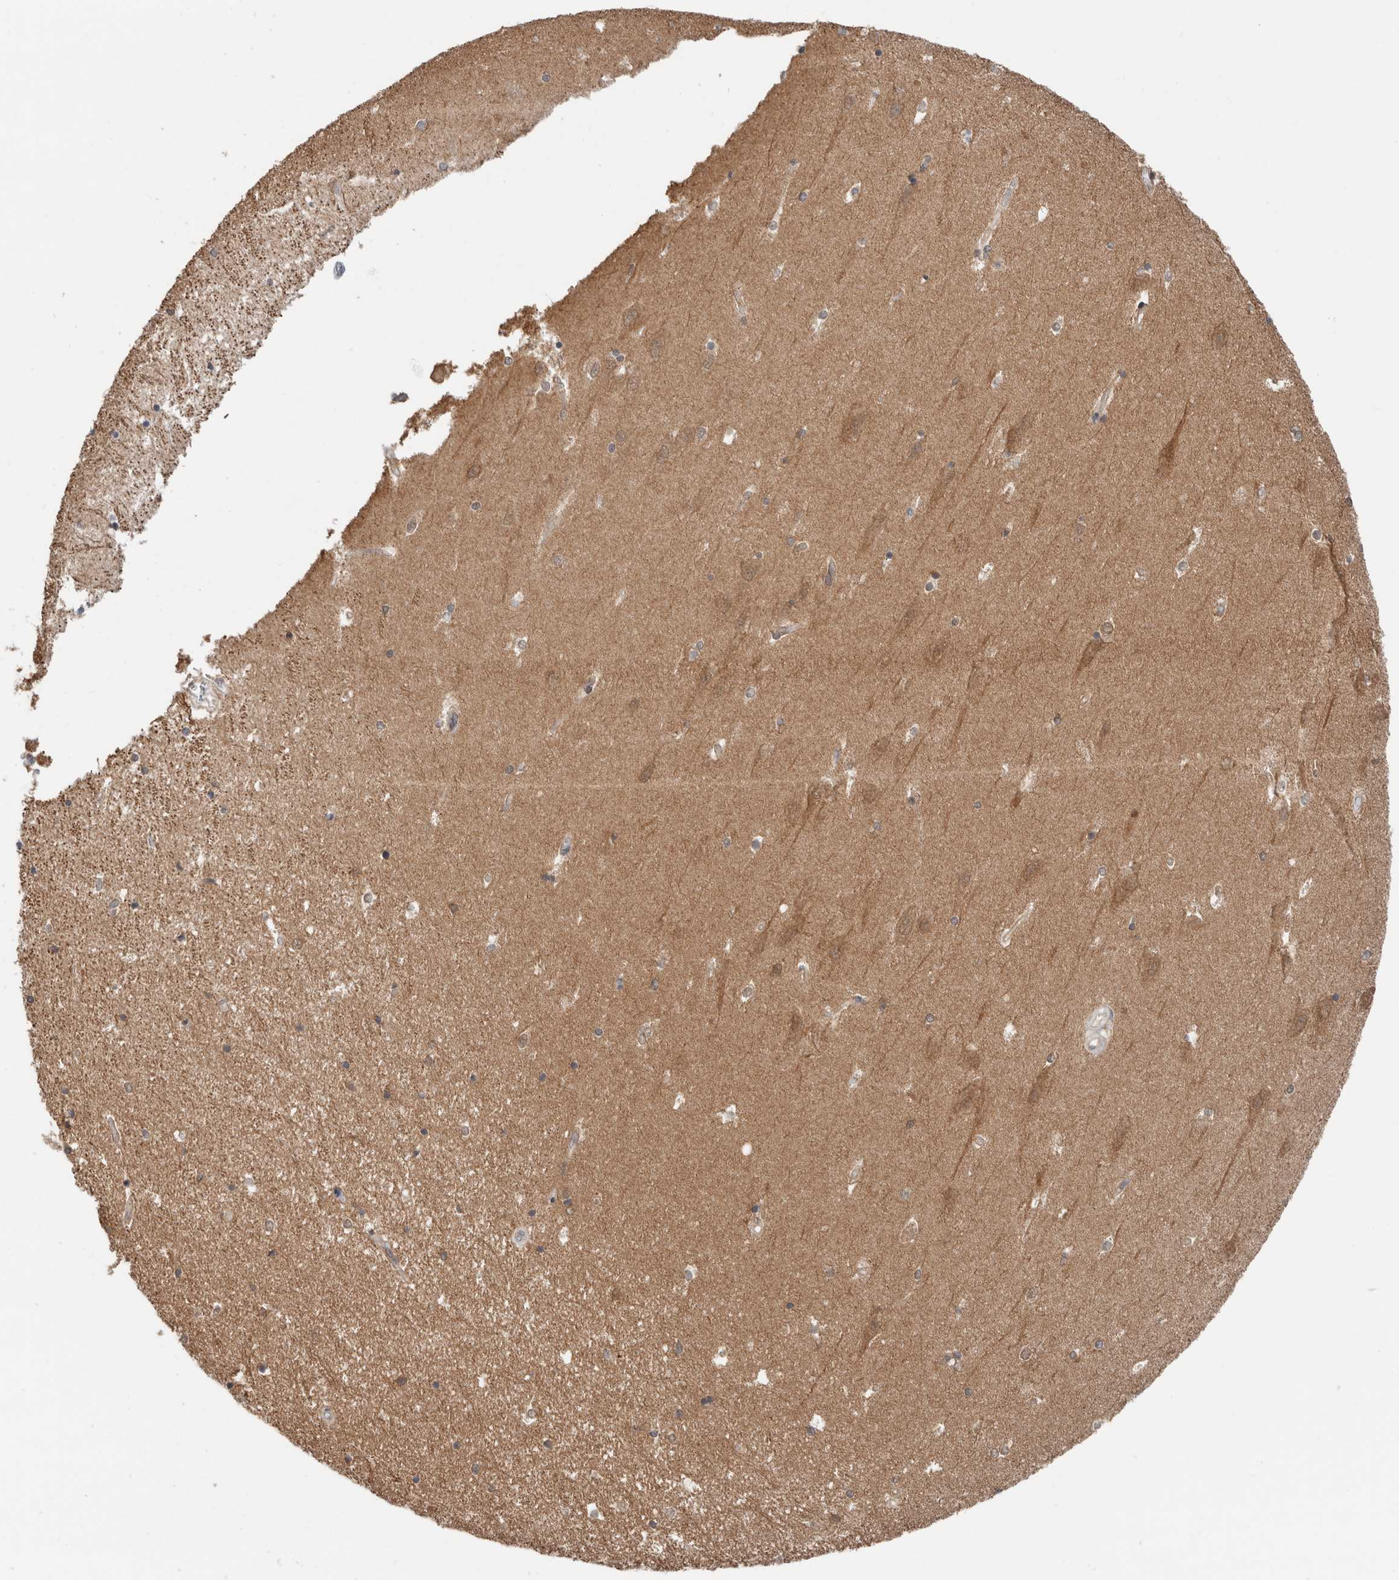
{"staining": {"intensity": "negative", "quantity": "none", "location": "none"}, "tissue": "hippocampus", "cell_type": "Glial cells", "image_type": "normal", "snomed": [{"axis": "morphology", "description": "Normal tissue, NOS"}, {"axis": "topography", "description": "Hippocampus"}], "caption": "An immunohistochemistry histopathology image of unremarkable hippocampus is shown. There is no staining in glial cells of hippocampus.", "gene": "XPNPEP1", "patient": {"sex": "male", "age": 45}}